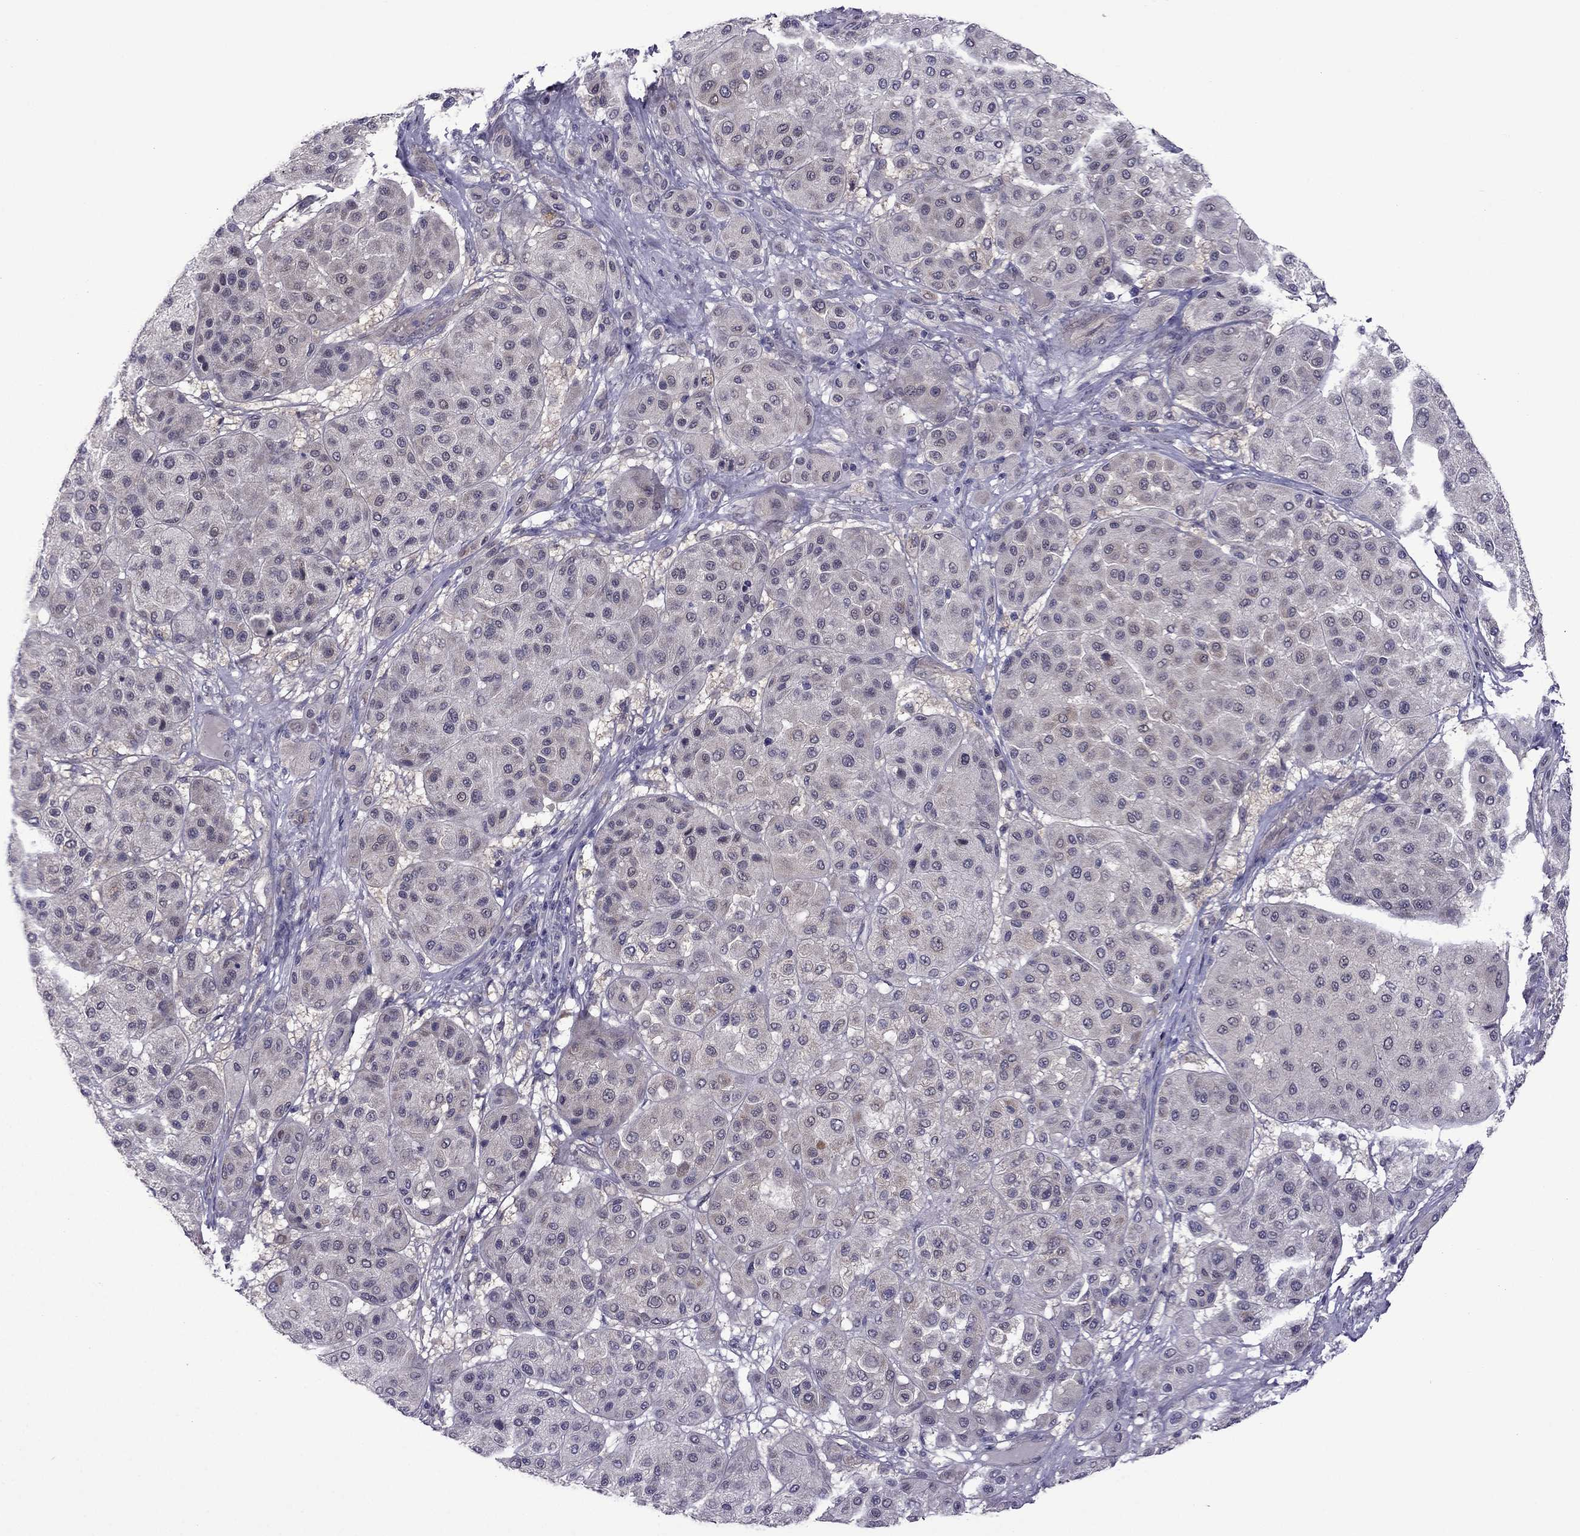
{"staining": {"intensity": "weak", "quantity": "<25%", "location": "cytoplasmic/membranous"}, "tissue": "melanoma", "cell_type": "Tumor cells", "image_type": "cancer", "snomed": [{"axis": "morphology", "description": "Malignant melanoma, Metastatic site"}, {"axis": "topography", "description": "Smooth muscle"}], "caption": "The photomicrograph displays no significant positivity in tumor cells of malignant melanoma (metastatic site).", "gene": "CDK5", "patient": {"sex": "male", "age": 41}}